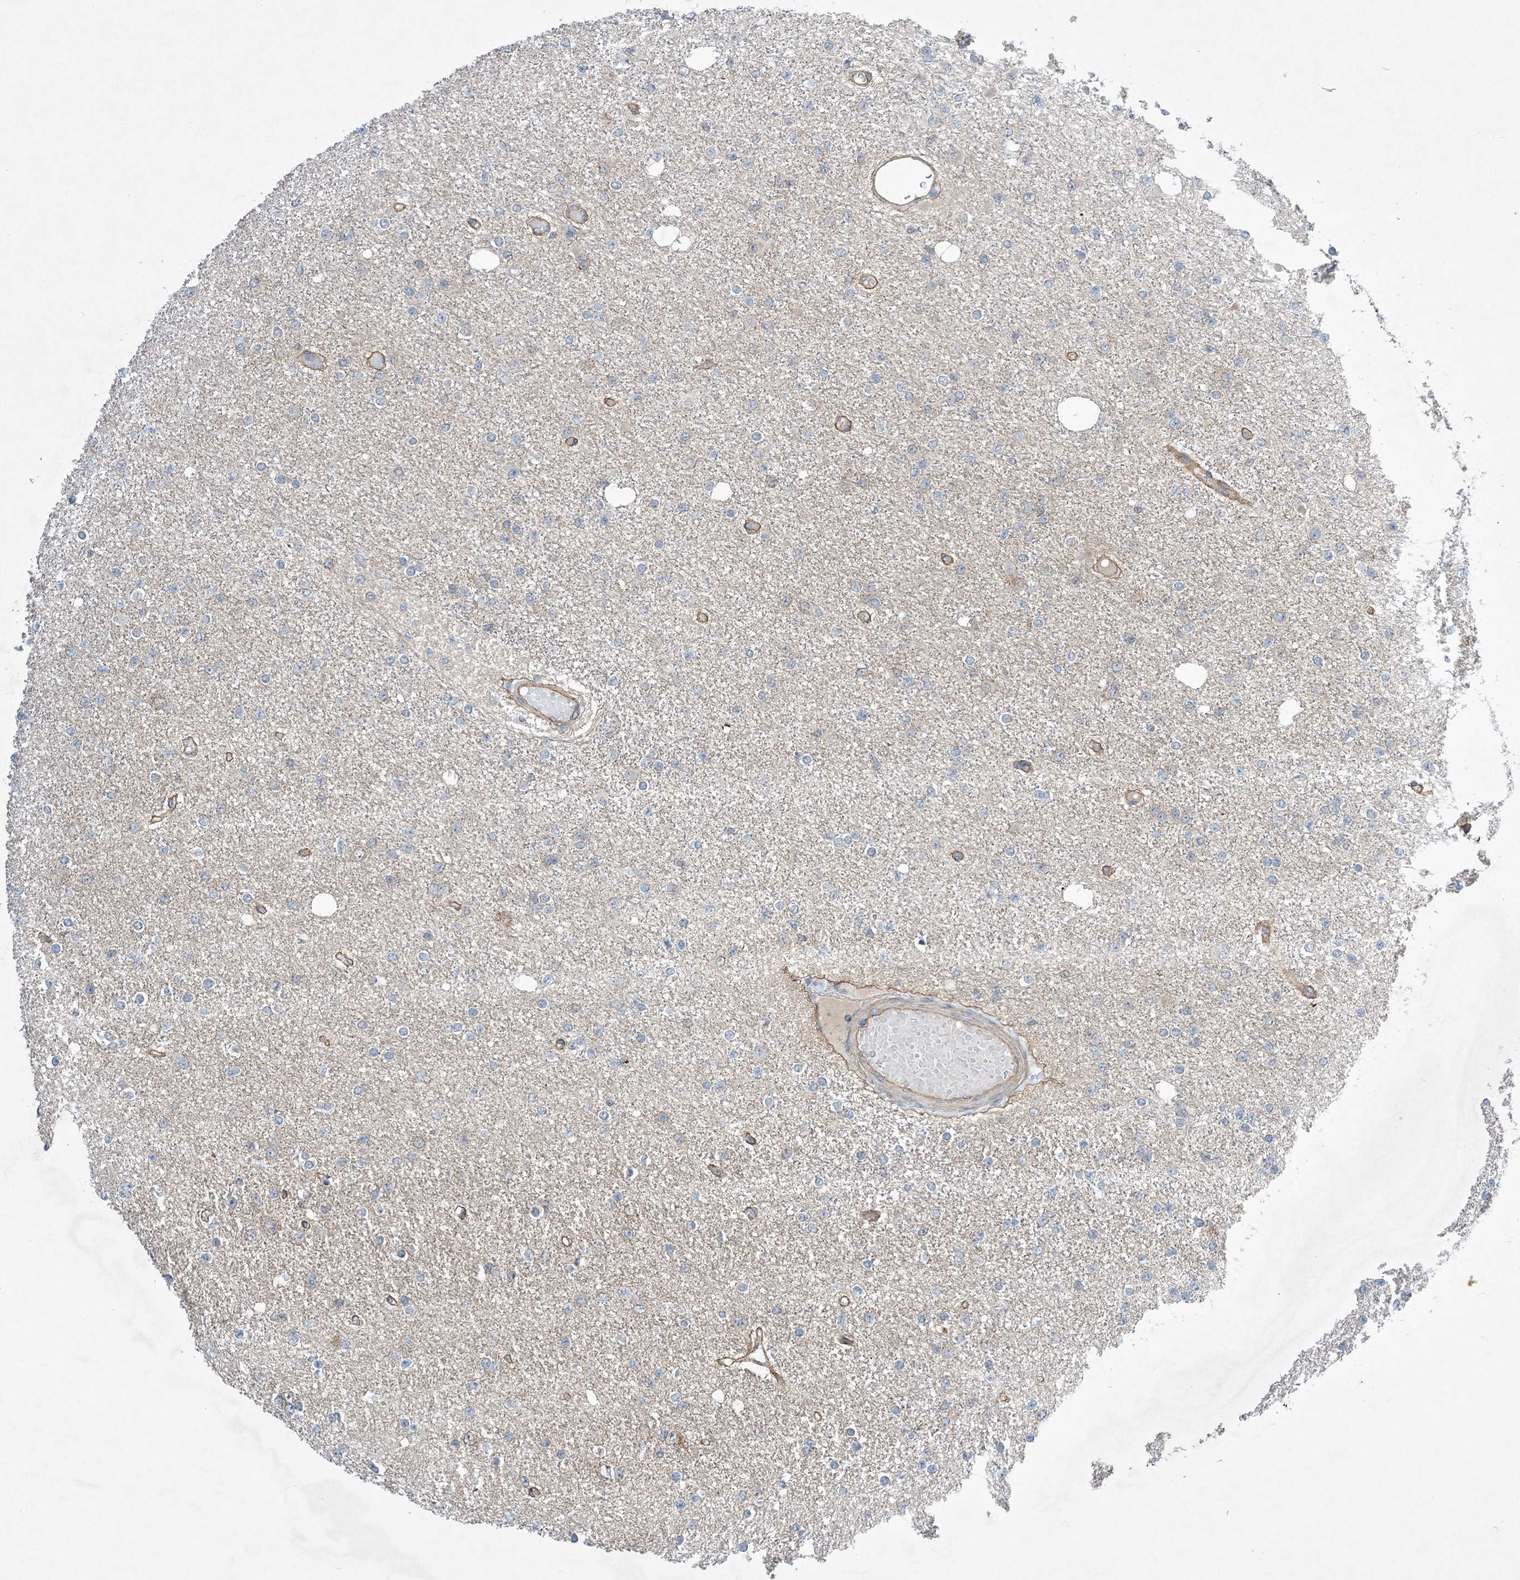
{"staining": {"intensity": "negative", "quantity": "none", "location": "none"}, "tissue": "glioma", "cell_type": "Tumor cells", "image_type": "cancer", "snomed": [{"axis": "morphology", "description": "Glioma, malignant, Low grade"}, {"axis": "topography", "description": "Brain"}], "caption": "The immunohistochemistry (IHC) photomicrograph has no significant positivity in tumor cells of glioma tissue.", "gene": "EHBP1", "patient": {"sex": "female", "age": 22}}